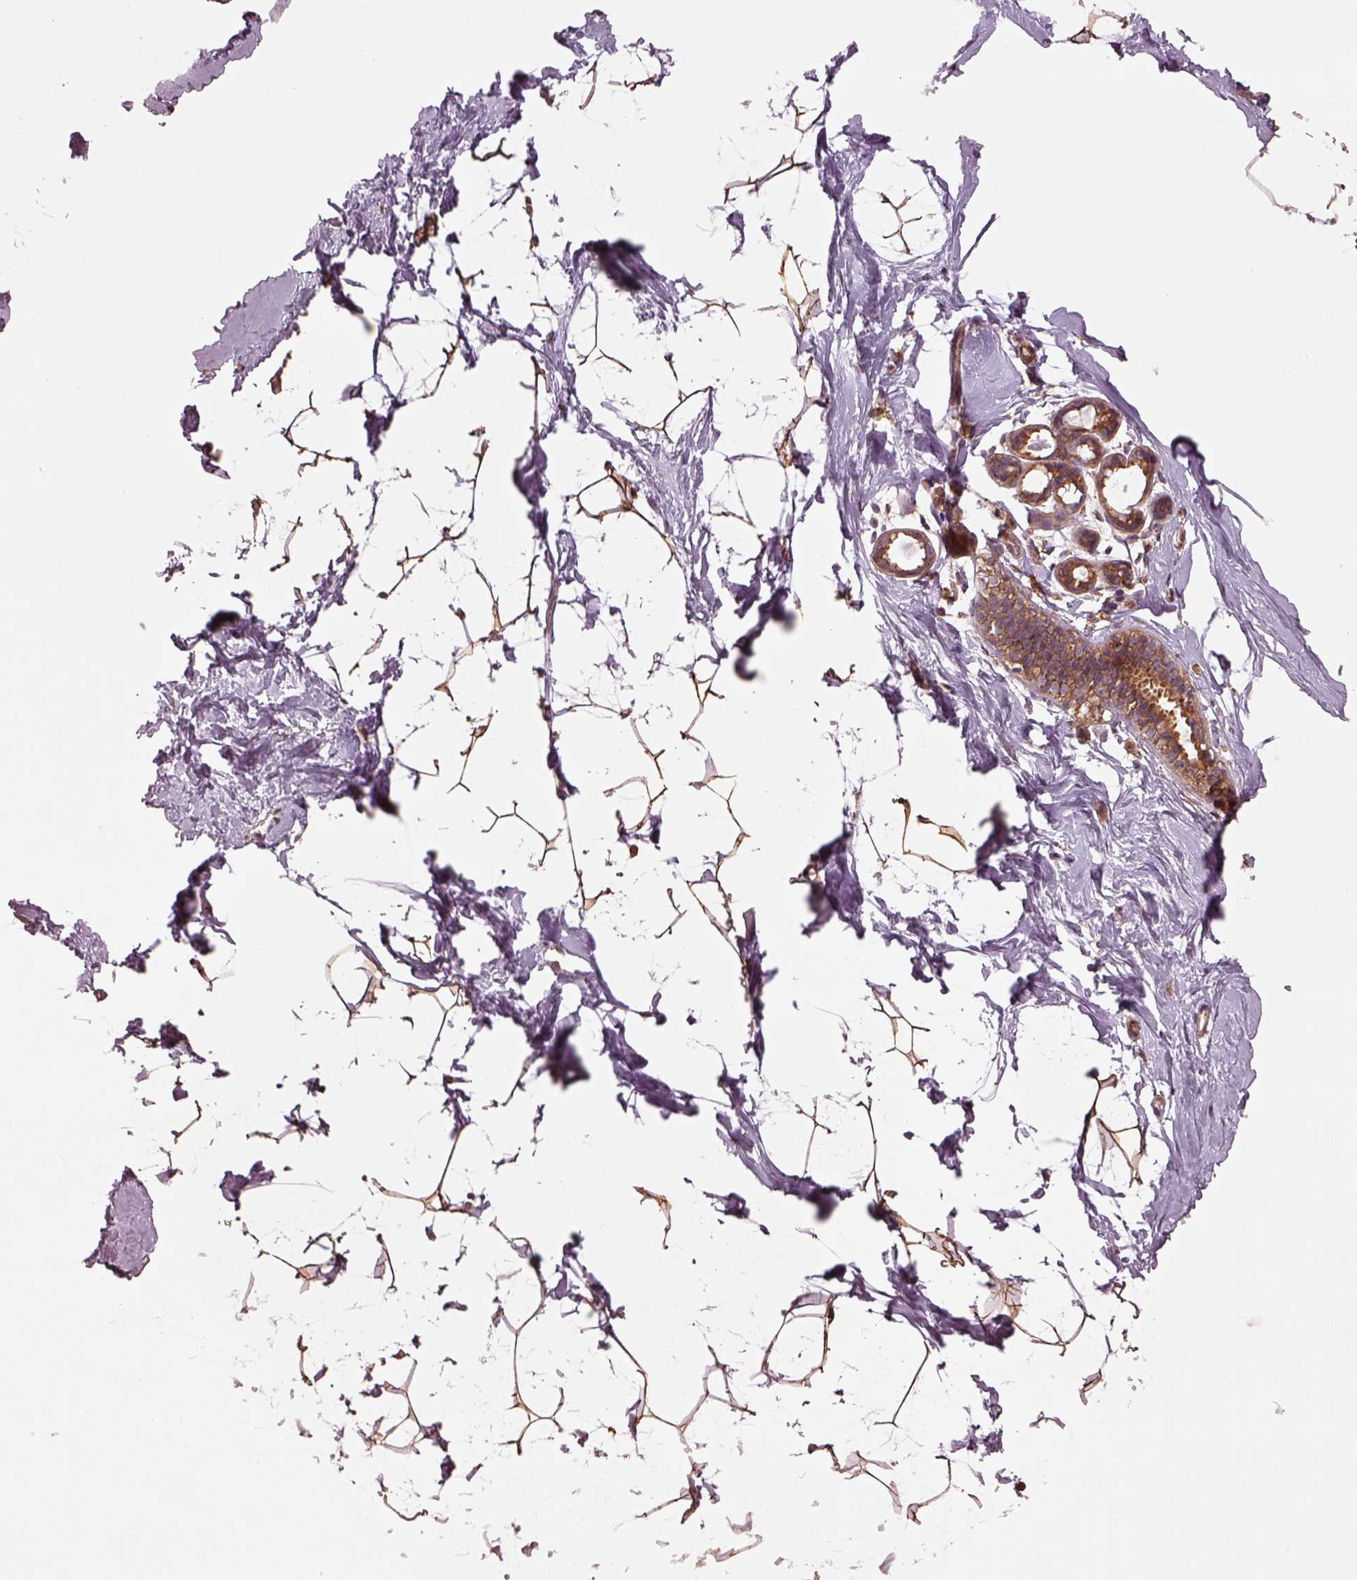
{"staining": {"intensity": "moderate", "quantity": "25%-75%", "location": "cytoplasmic/membranous"}, "tissue": "breast", "cell_type": "Adipocytes", "image_type": "normal", "snomed": [{"axis": "morphology", "description": "Normal tissue, NOS"}, {"axis": "topography", "description": "Breast"}], "caption": "A photomicrograph showing moderate cytoplasmic/membranous expression in approximately 25%-75% of adipocytes in unremarkable breast, as visualized by brown immunohistochemical staining.", "gene": "WASHC2A", "patient": {"sex": "female", "age": 32}}